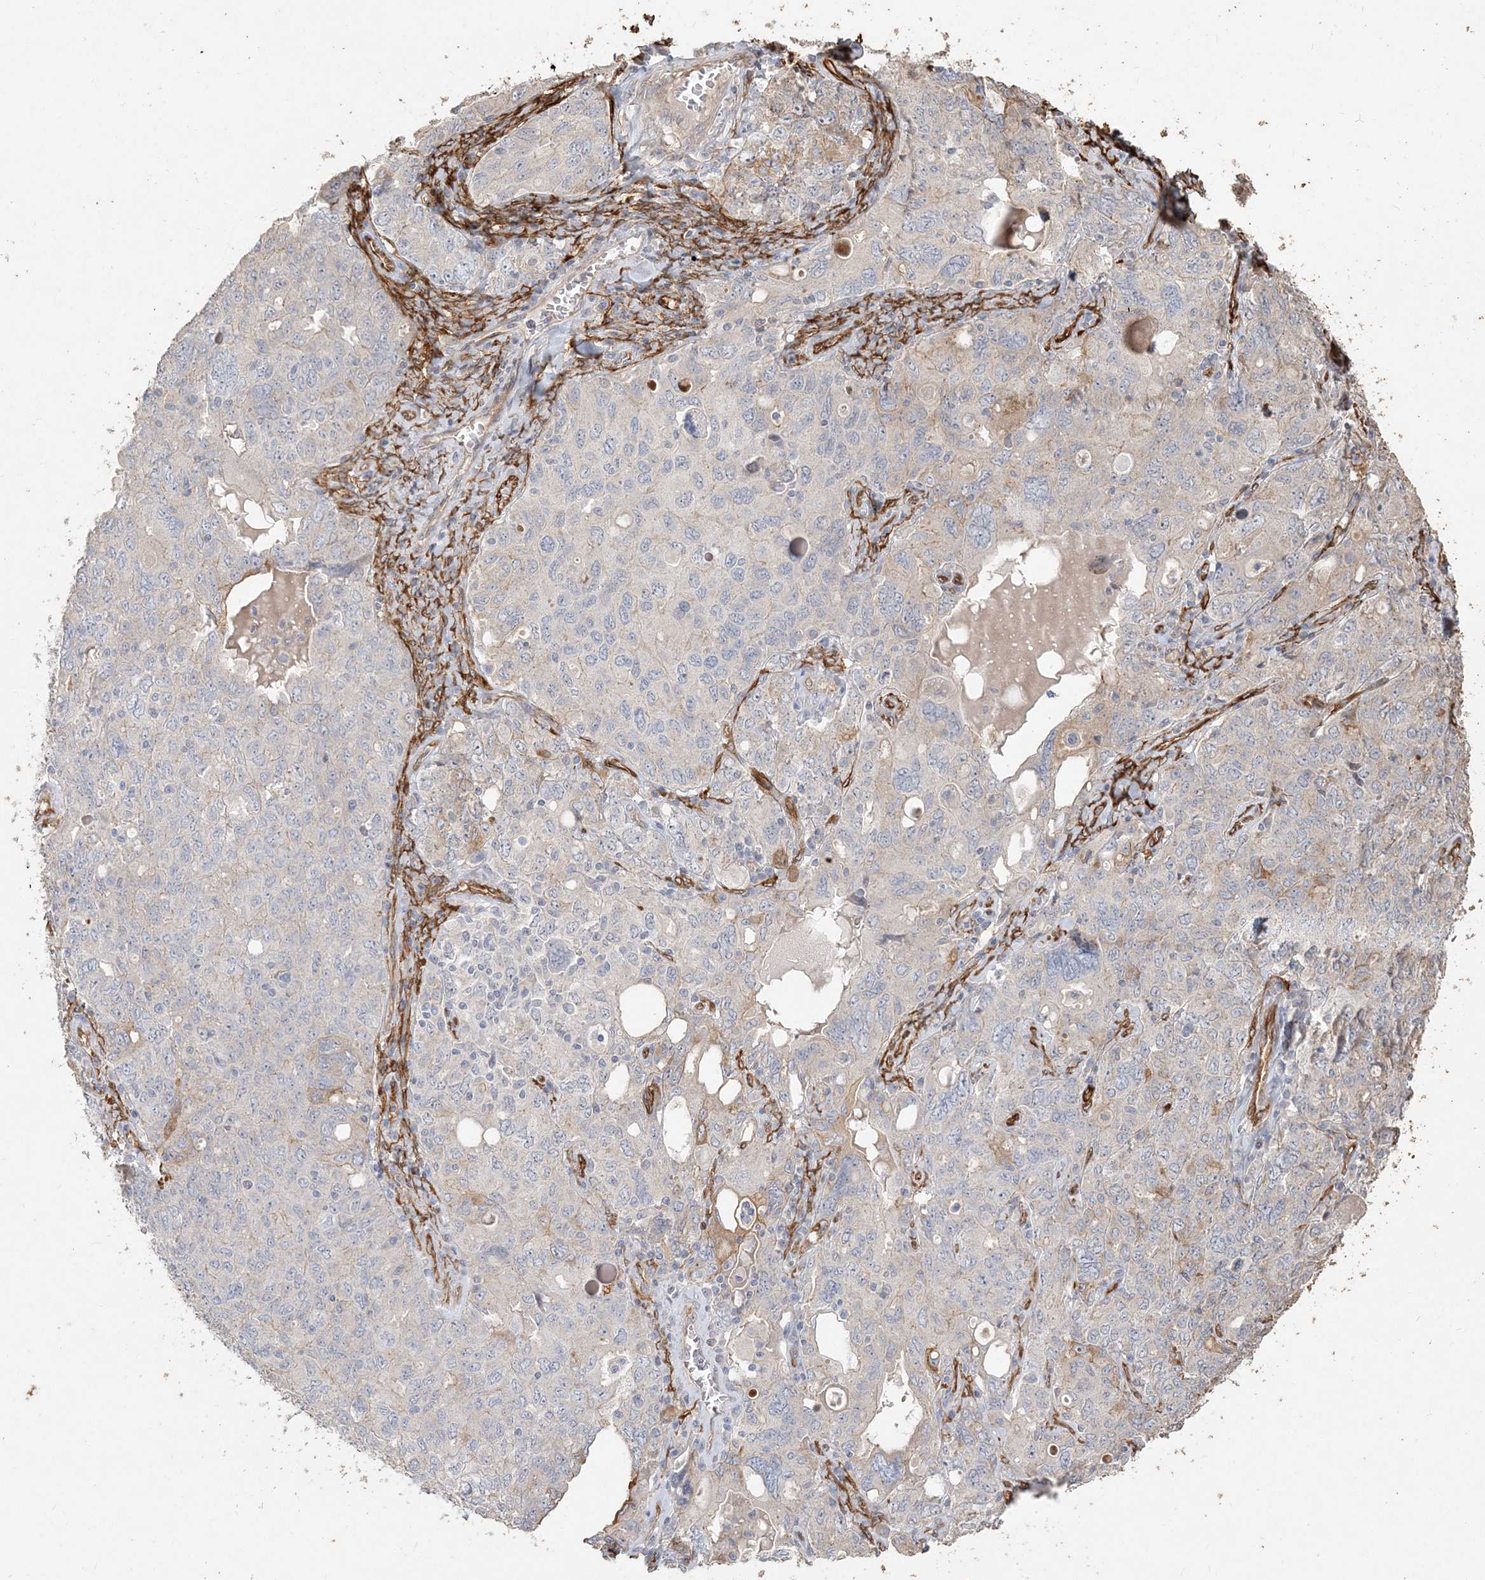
{"staining": {"intensity": "negative", "quantity": "none", "location": "none"}, "tissue": "ovarian cancer", "cell_type": "Tumor cells", "image_type": "cancer", "snomed": [{"axis": "morphology", "description": "Carcinoma, endometroid"}, {"axis": "topography", "description": "Ovary"}], "caption": "Endometroid carcinoma (ovarian) was stained to show a protein in brown. There is no significant staining in tumor cells.", "gene": "RNF145", "patient": {"sex": "female", "age": 62}}